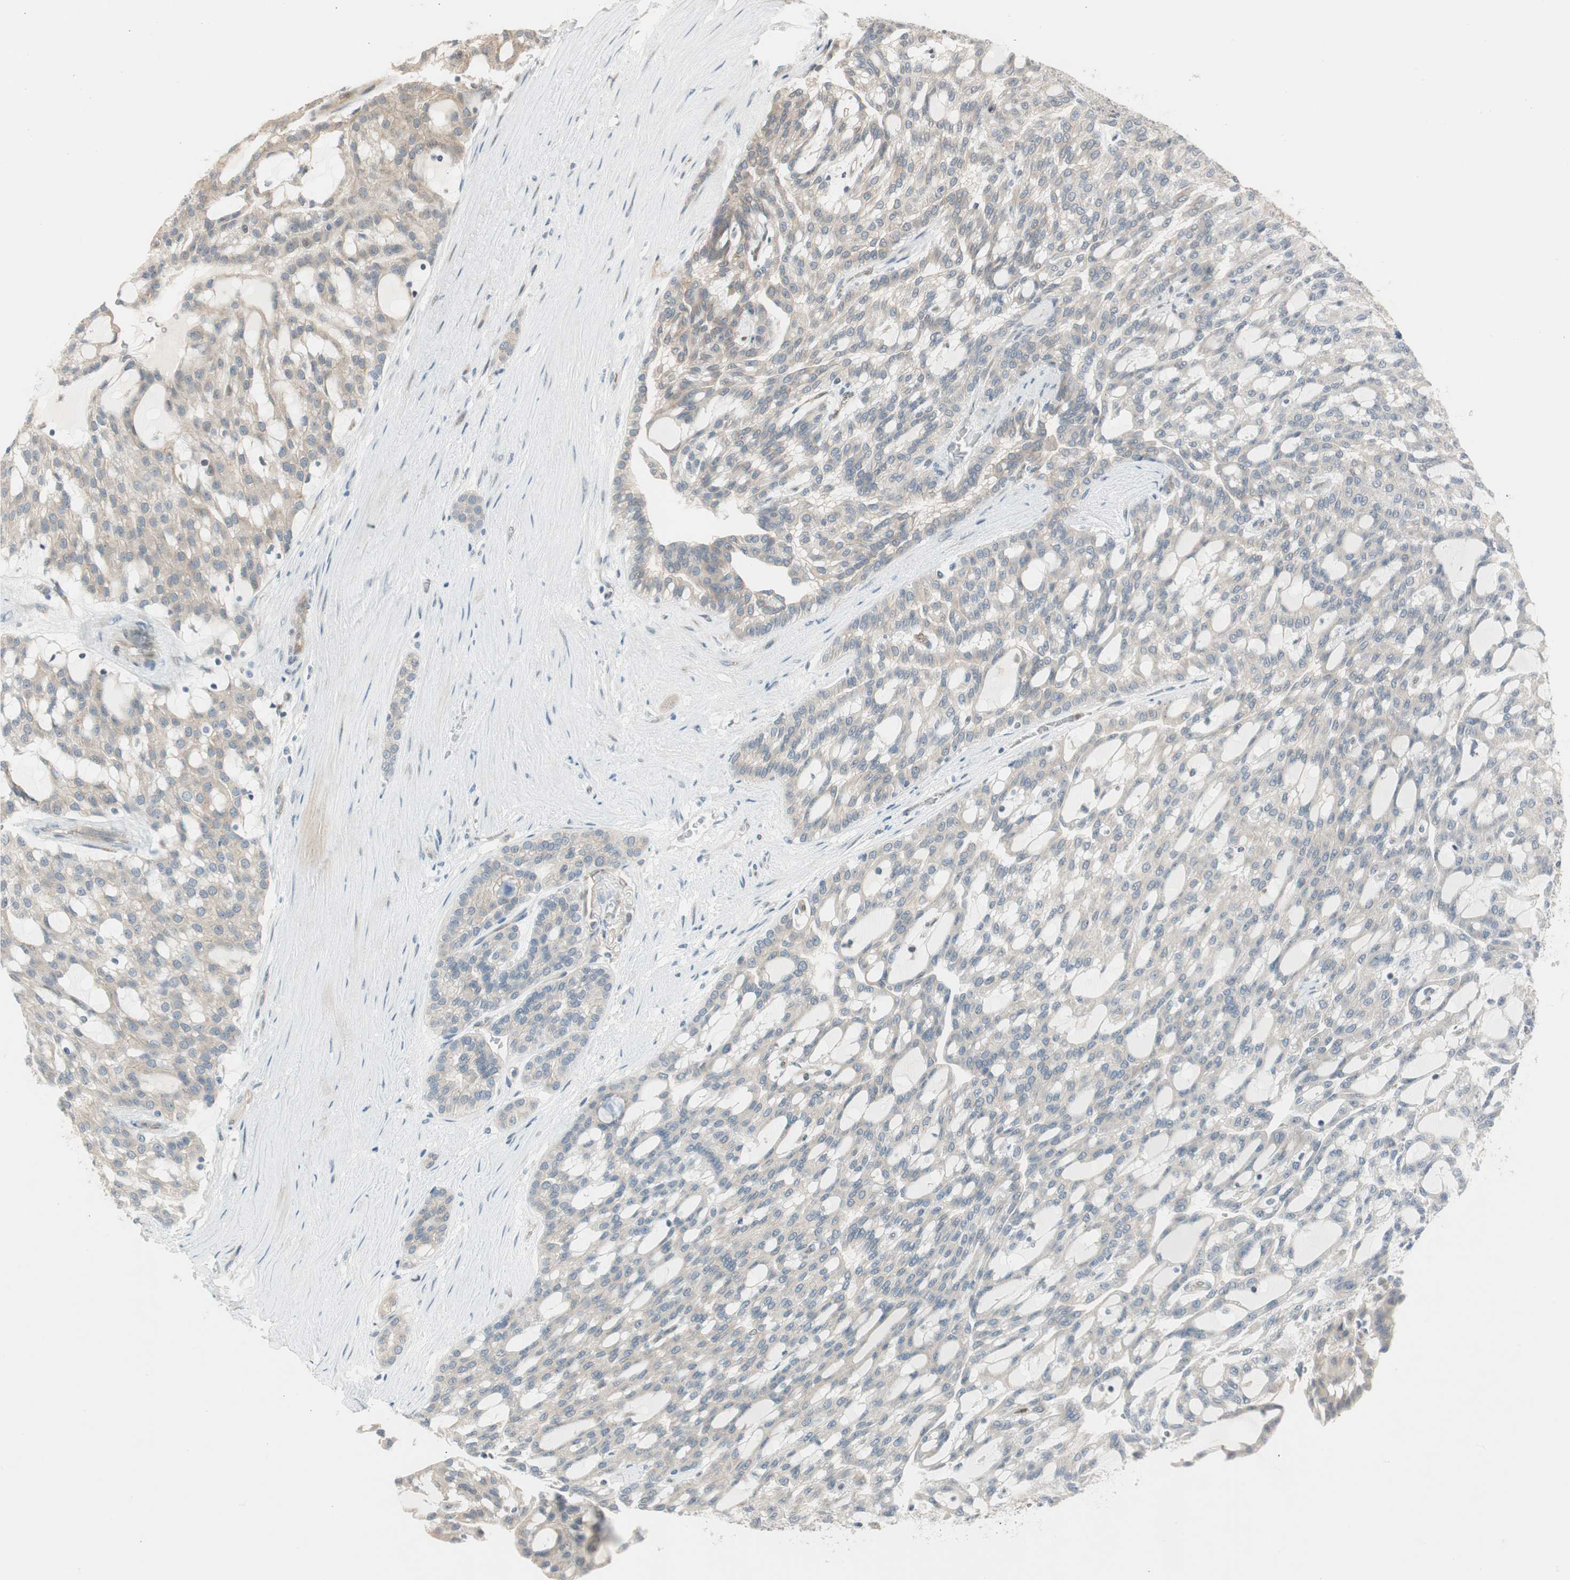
{"staining": {"intensity": "weak", "quantity": "<25%", "location": "cytoplasmic/membranous"}, "tissue": "renal cancer", "cell_type": "Tumor cells", "image_type": "cancer", "snomed": [{"axis": "morphology", "description": "Adenocarcinoma, NOS"}, {"axis": "topography", "description": "Kidney"}], "caption": "A histopathology image of human adenocarcinoma (renal) is negative for staining in tumor cells. Brightfield microscopy of immunohistochemistry stained with DAB (3,3'-diaminobenzidine) (brown) and hematoxylin (blue), captured at high magnification.", "gene": "CGRRF1", "patient": {"sex": "male", "age": 63}}